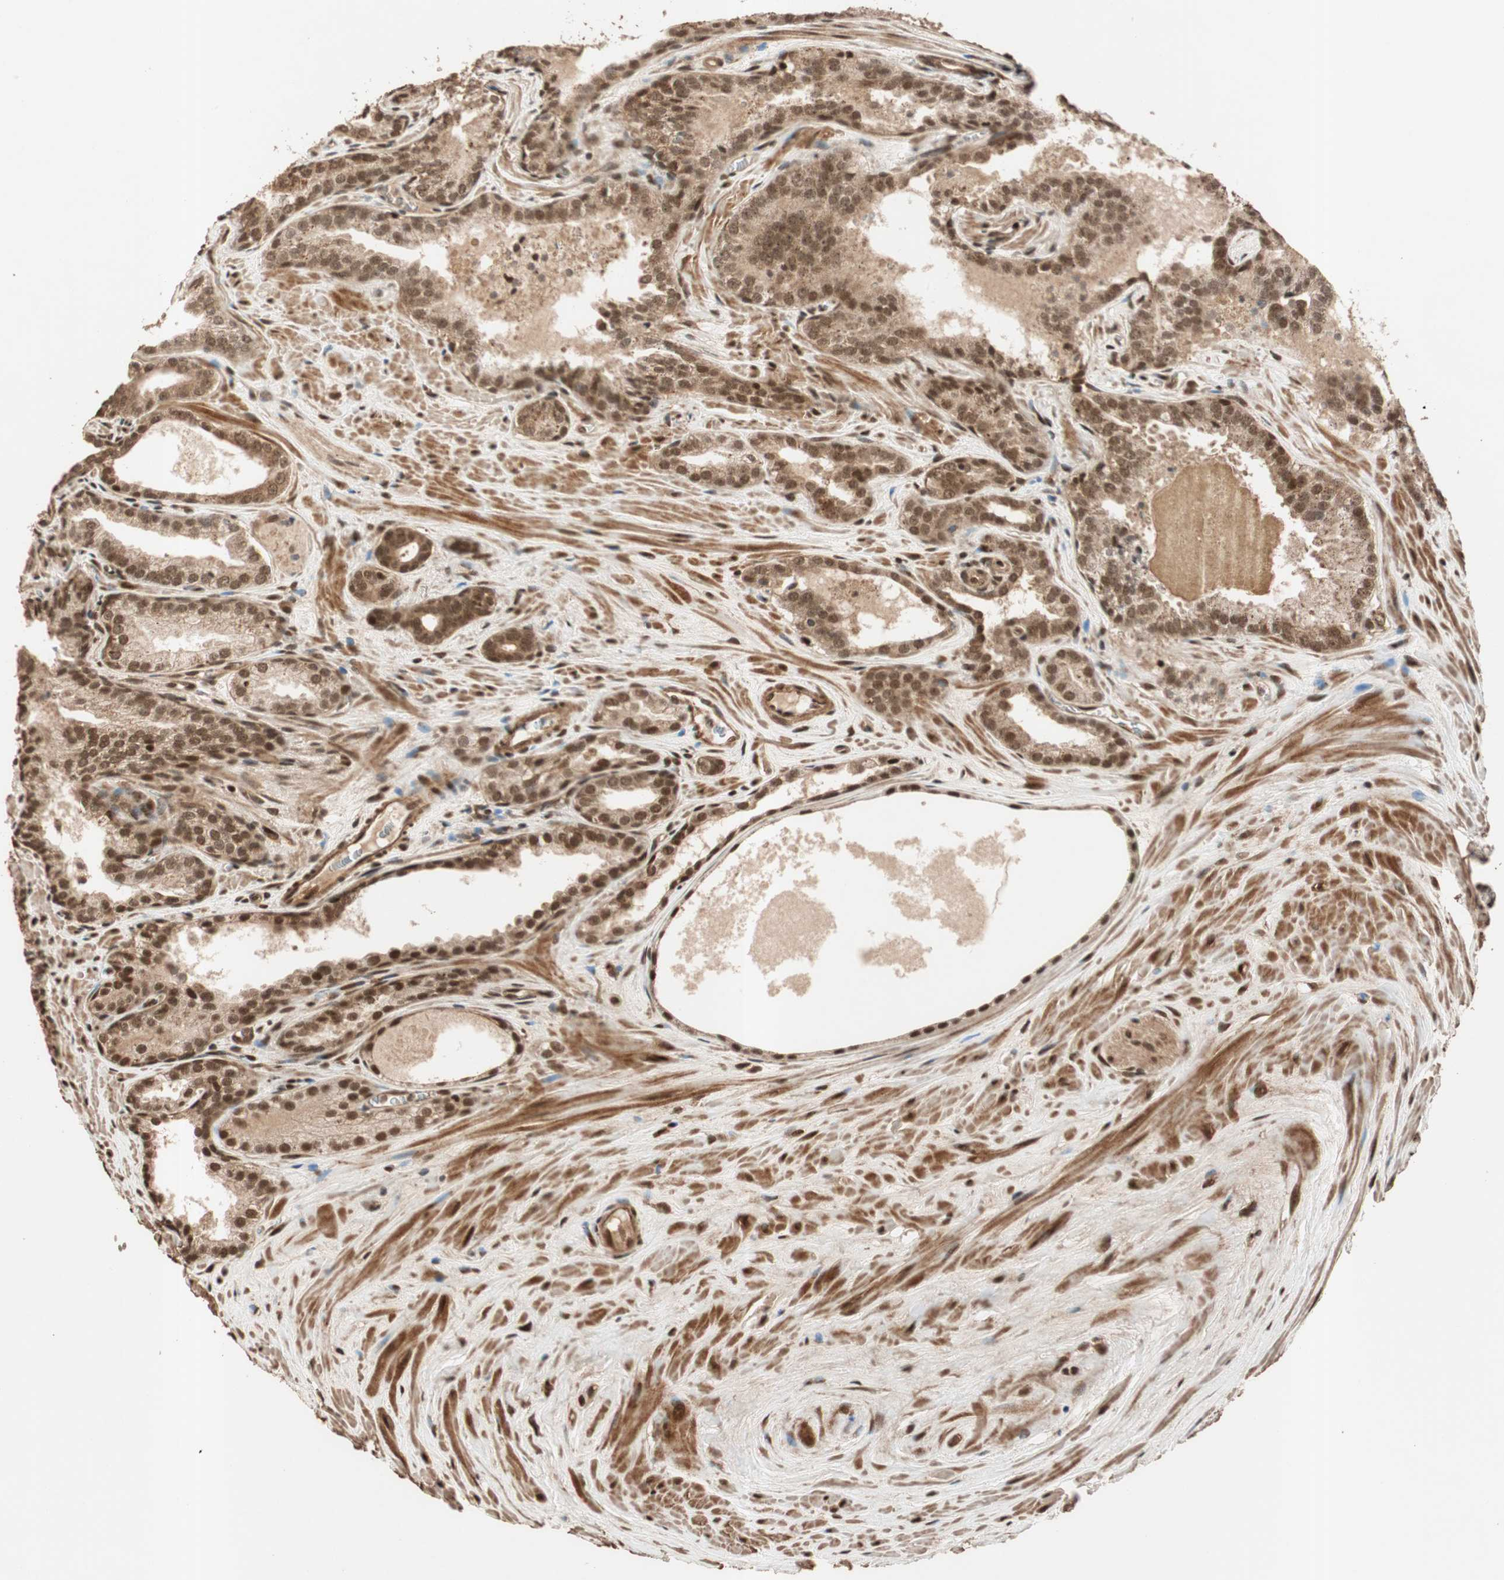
{"staining": {"intensity": "strong", "quantity": ">75%", "location": "cytoplasmic/membranous,nuclear"}, "tissue": "prostate cancer", "cell_type": "Tumor cells", "image_type": "cancer", "snomed": [{"axis": "morphology", "description": "Adenocarcinoma, Low grade"}, {"axis": "topography", "description": "Prostate"}], "caption": "Protein analysis of prostate cancer tissue shows strong cytoplasmic/membranous and nuclear positivity in about >75% of tumor cells.", "gene": "ALKBH5", "patient": {"sex": "male", "age": 60}}